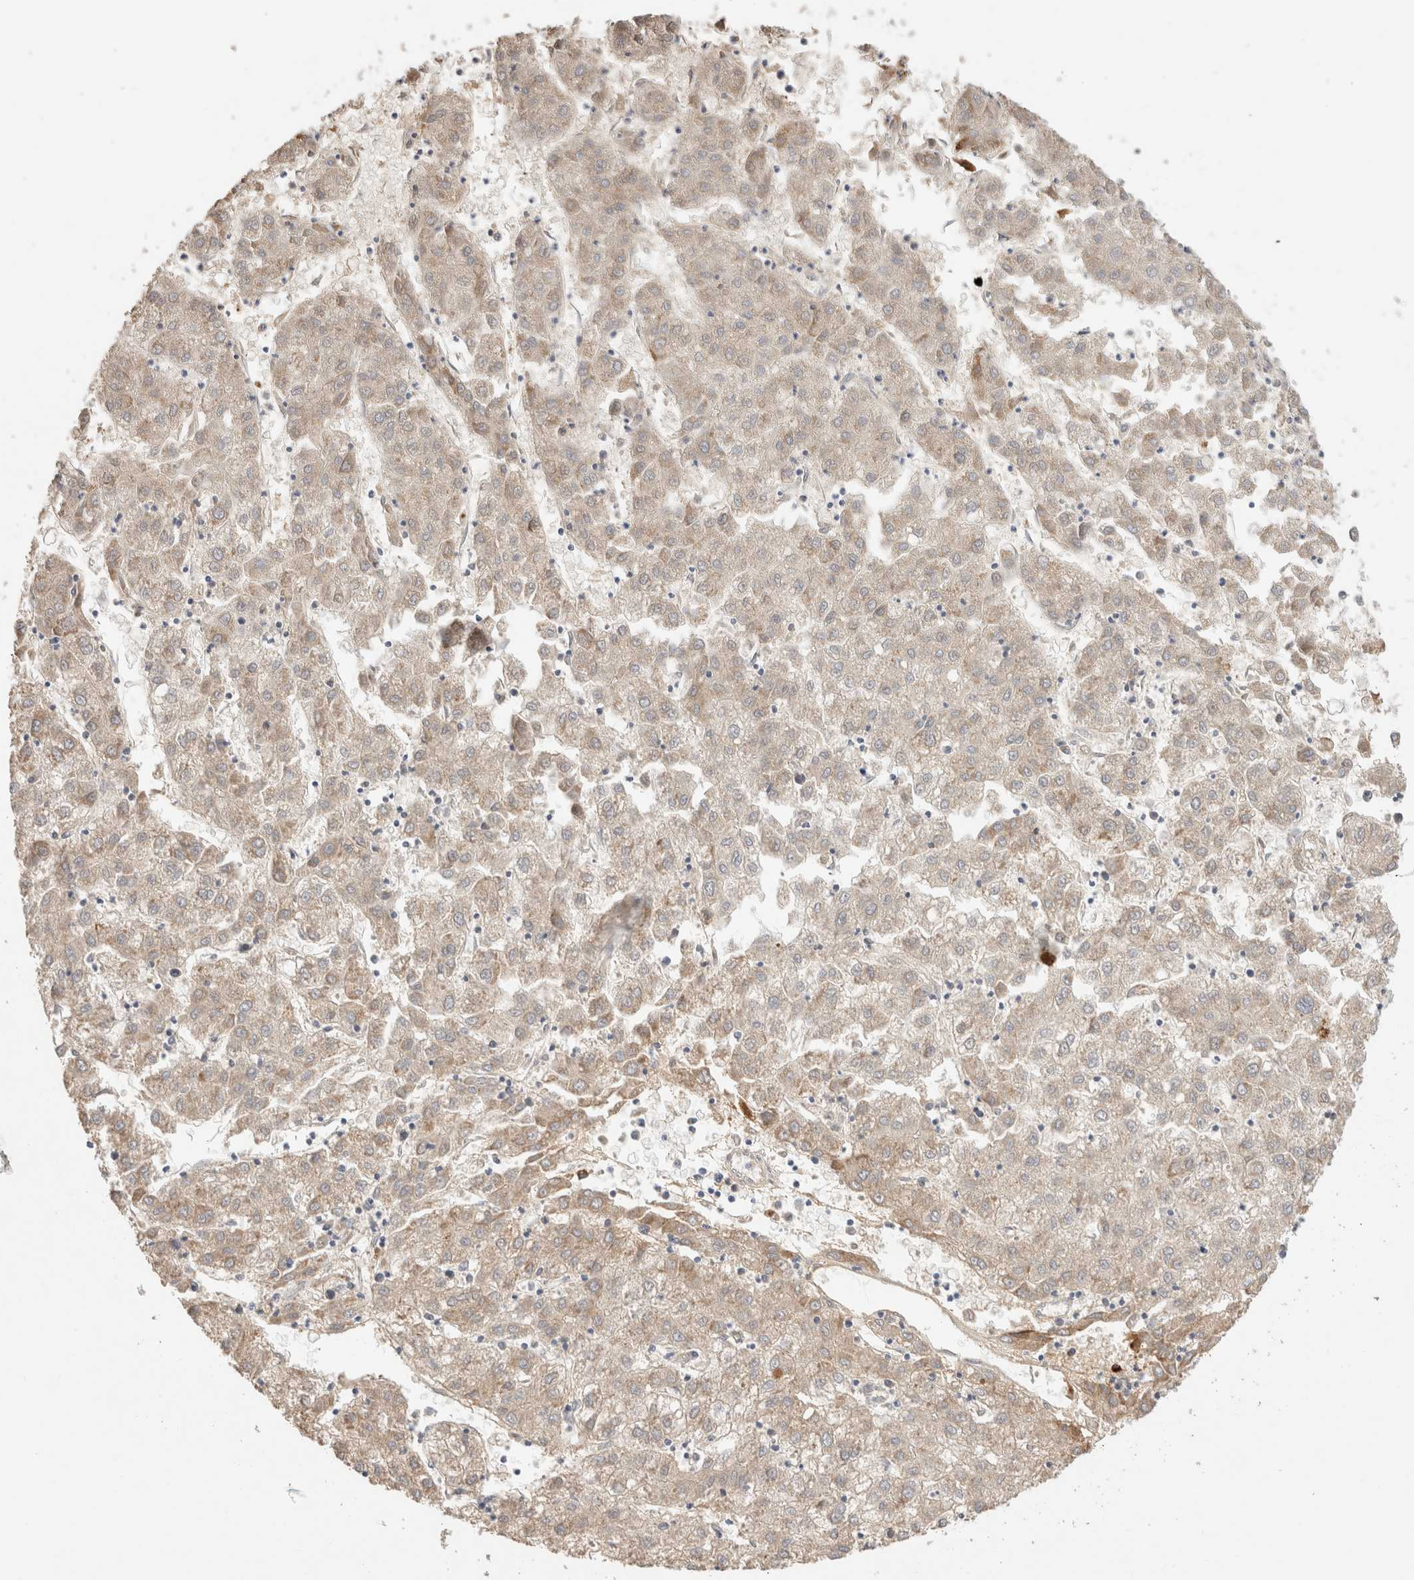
{"staining": {"intensity": "weak", "quantity": ">75%", "location": "cytoplasmic/membranous"}, "tissue": "liver cancer", "cell_type": "Tumor cells", "image_type": "cancer", "snomed": [{"axis": "morphology", "description": "Carcinoma, Hepatocellular, NOS"}, {"axis": "topography", "description": "Liver"}], "caption": "Hepatocellular carcinoma (liver) tissue exhibits weak cytoplasmic/membranous expression in approximately >75% of tumor cells", "gene": "PROS1", "patient": {"sex": "male", "age": 72}}